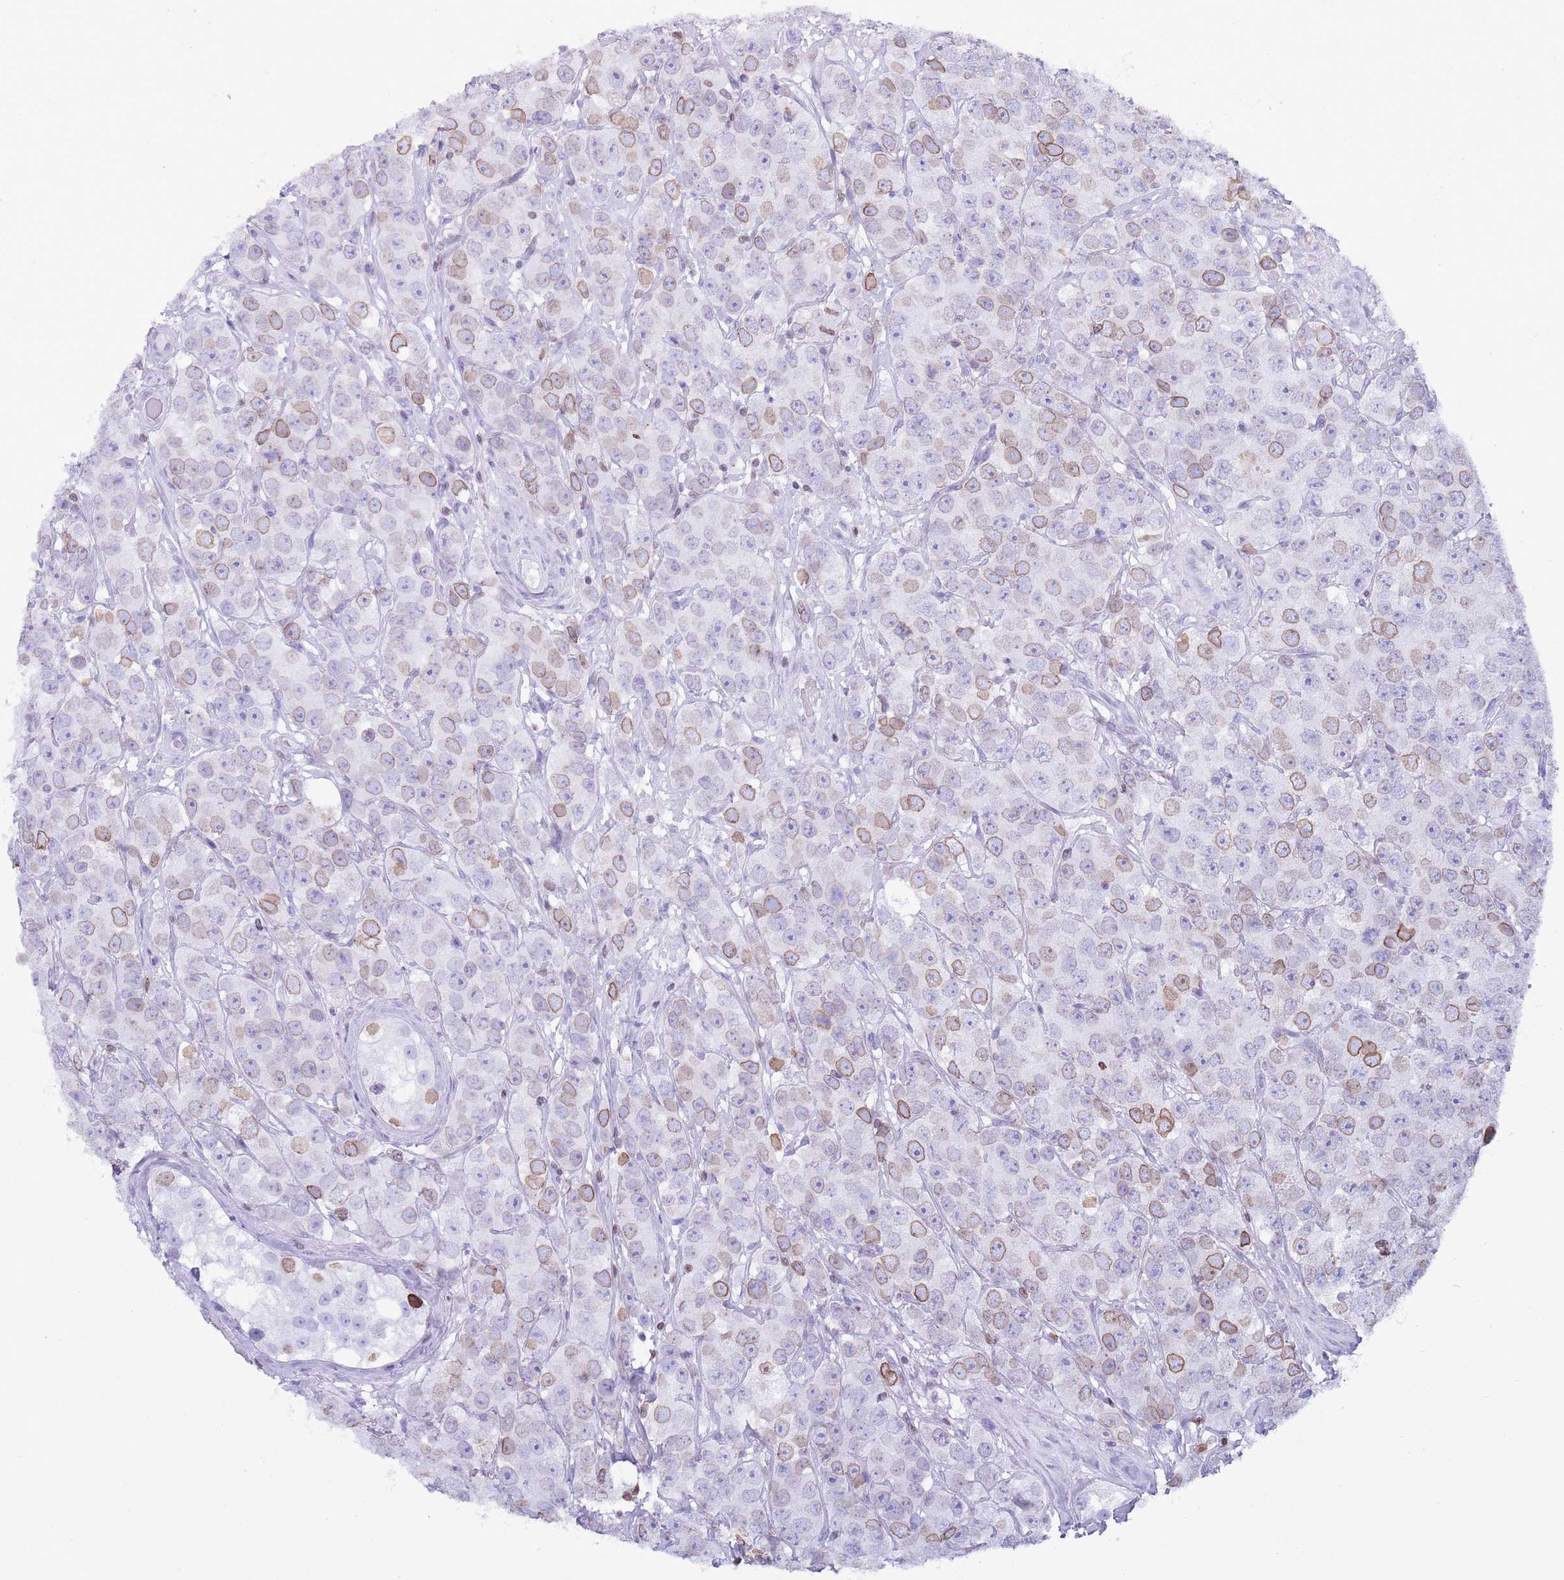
{"staining": {"intensity": "moderate", "quantity": "25%-75%", "location": "cytoplasmic/membranous,nuclear"}, "tissue": "testis cancer", "cell_type": "Tumor cells", "image_type": "cancer", "snomed": [{"axis": "morphology", "description": "Seminoma, NOS"}, {"axis": "topography", "description": "Testis"}], "caption": "A micrograph of testis cancer stained for a protein demonstrates moderate cytoplasmic/membranous and nuclear brown staining in tumor cells. (Brightfield microscopy of DAB IHC at high magnification).", "gene": "LBR", "patient": {"sex": "male", "age": 28}}